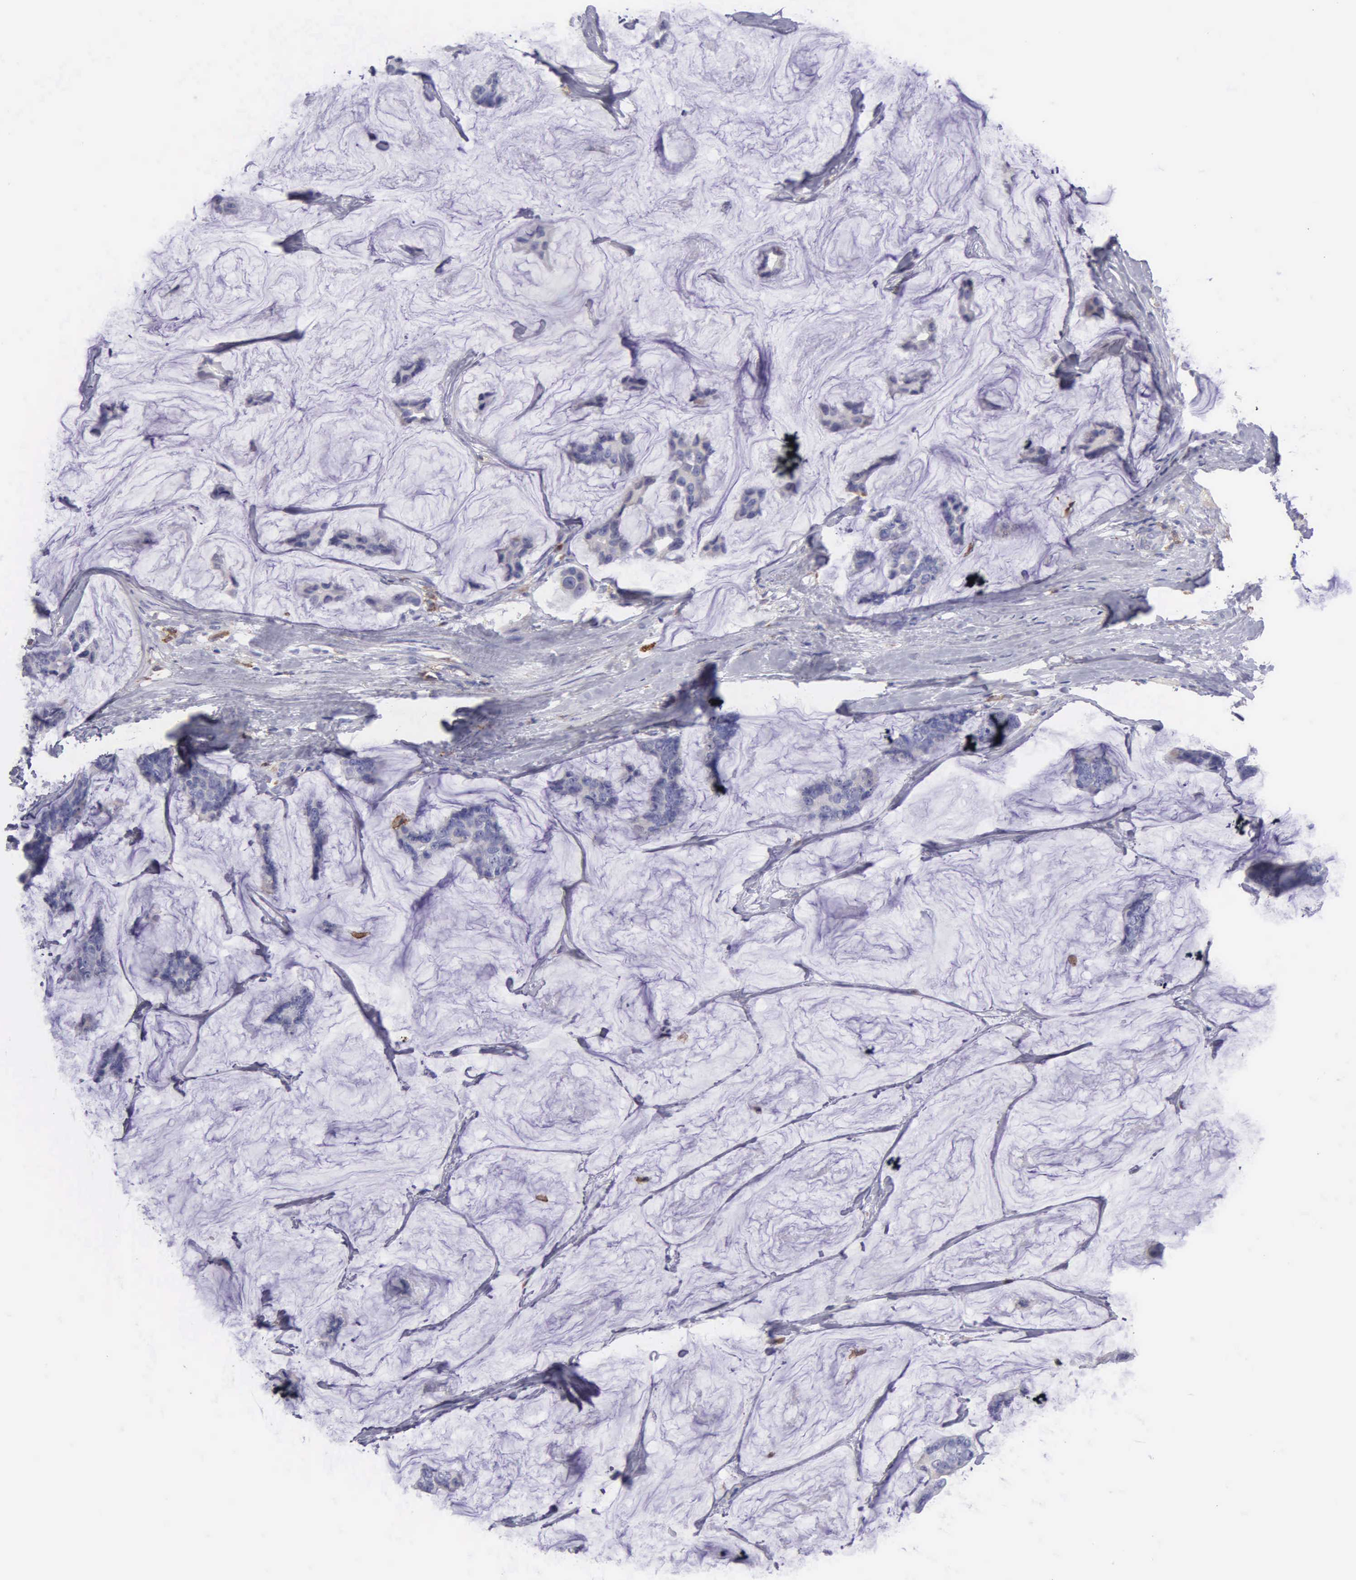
{"staining": {"intensity": "negative", "quantity": "none", "location": "none"}, "tissue": "breast cancer", "cell_type": "Tumor cells", "image_type": "cancer", "snomed": [{"axis": "morphology", "description": "Normal tissue, NOS"}, {"axis": "morphology", "description": "Duct carcinoma"}, {"axis": "topography", "description": "Breast"}], "caption": "The image shows no staining of tumor cells in breast cancer.", "gene": "TYRP1", "patient": {"sex": "female", "age": 50}}